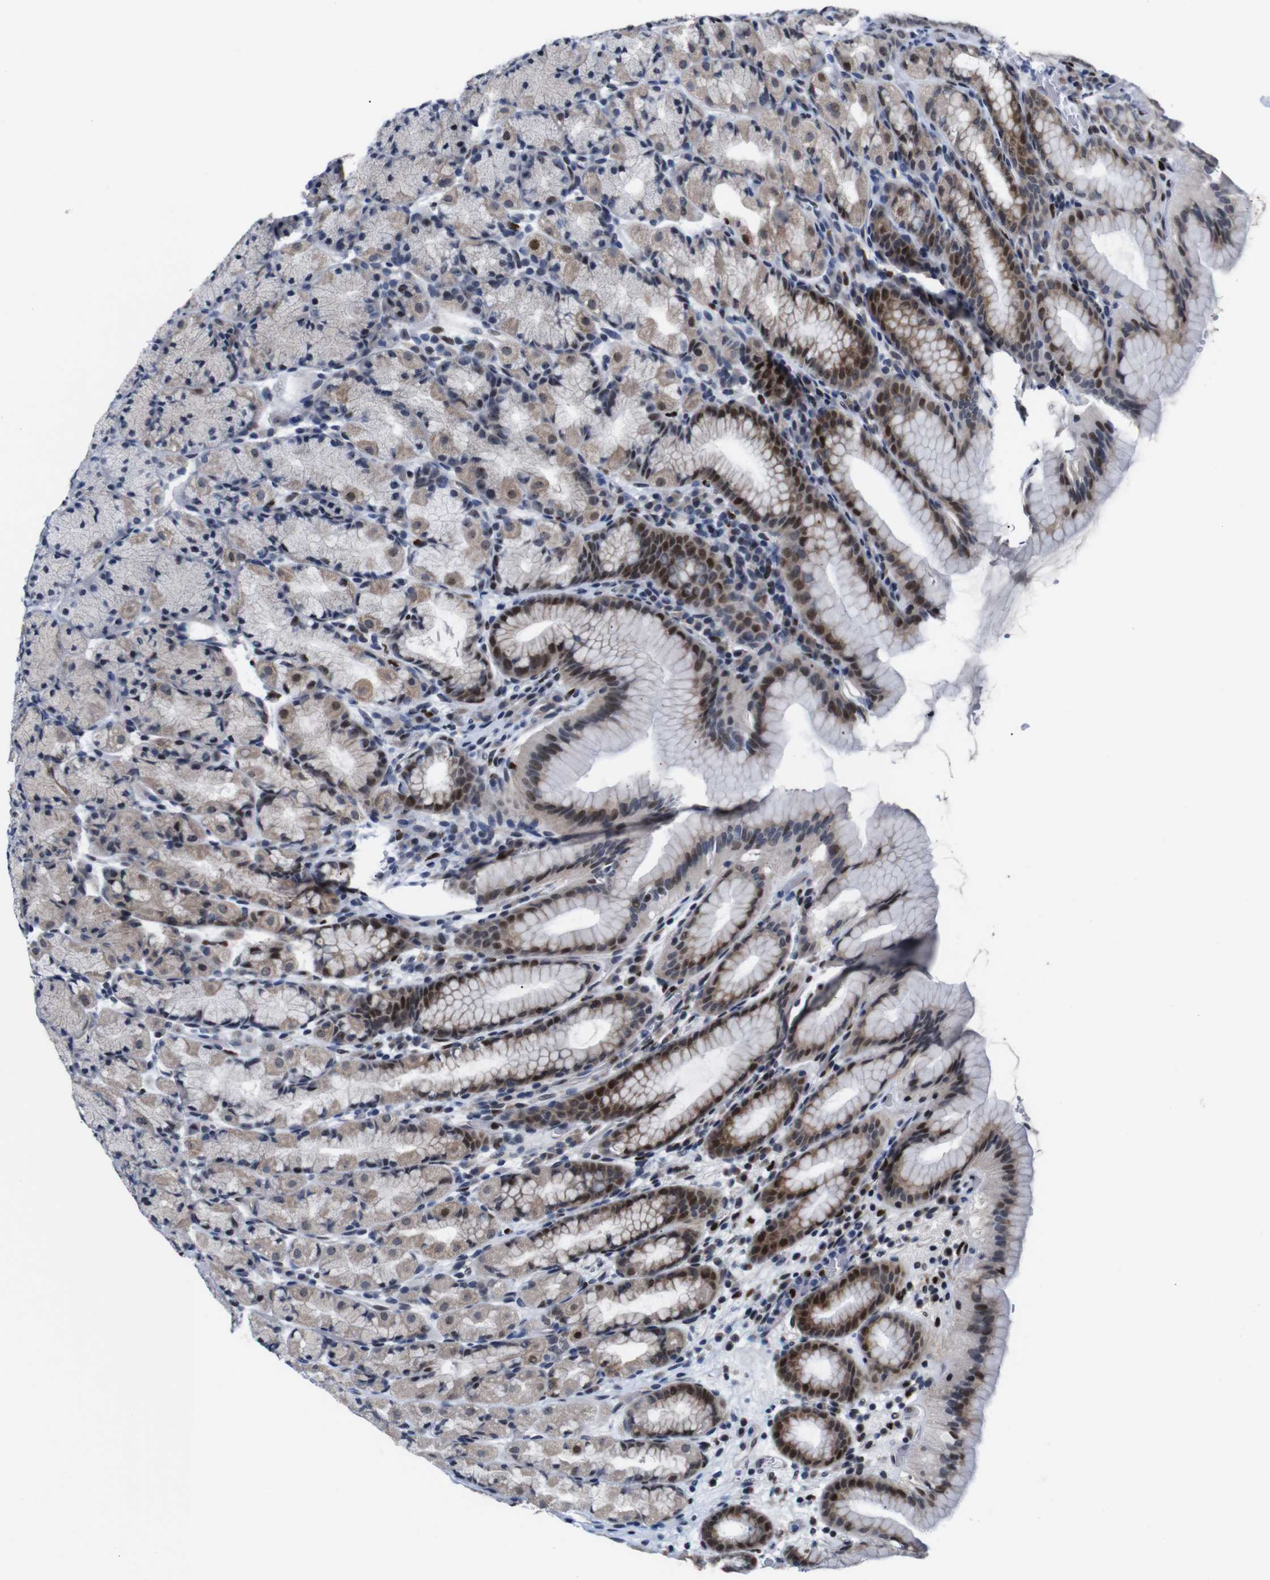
{"staining": {"intensity": "moderate", "quantity": "<25%", "location": "cytoplasmic/membranous,nuclear"}, "tissue": "stomach", "cell_type": "Glandular cells", "image_type": "normal", "snomed": [{"axis": "morphology", "description": "Normal tissue, NOS"}, {"axis": "topography", "description": "Stomach, upper"}], "caption": "Immunohistochemical staining of benign human stomach displays low levels of moderate cytoplasmic/membranous,nuclear expression in approximately <25% of glandular cells. The protein of interest is shown in brown color, while the nuclei are stained blue.", "gene": "GATA6", "patient": {"sex": "male", "age": 68}}